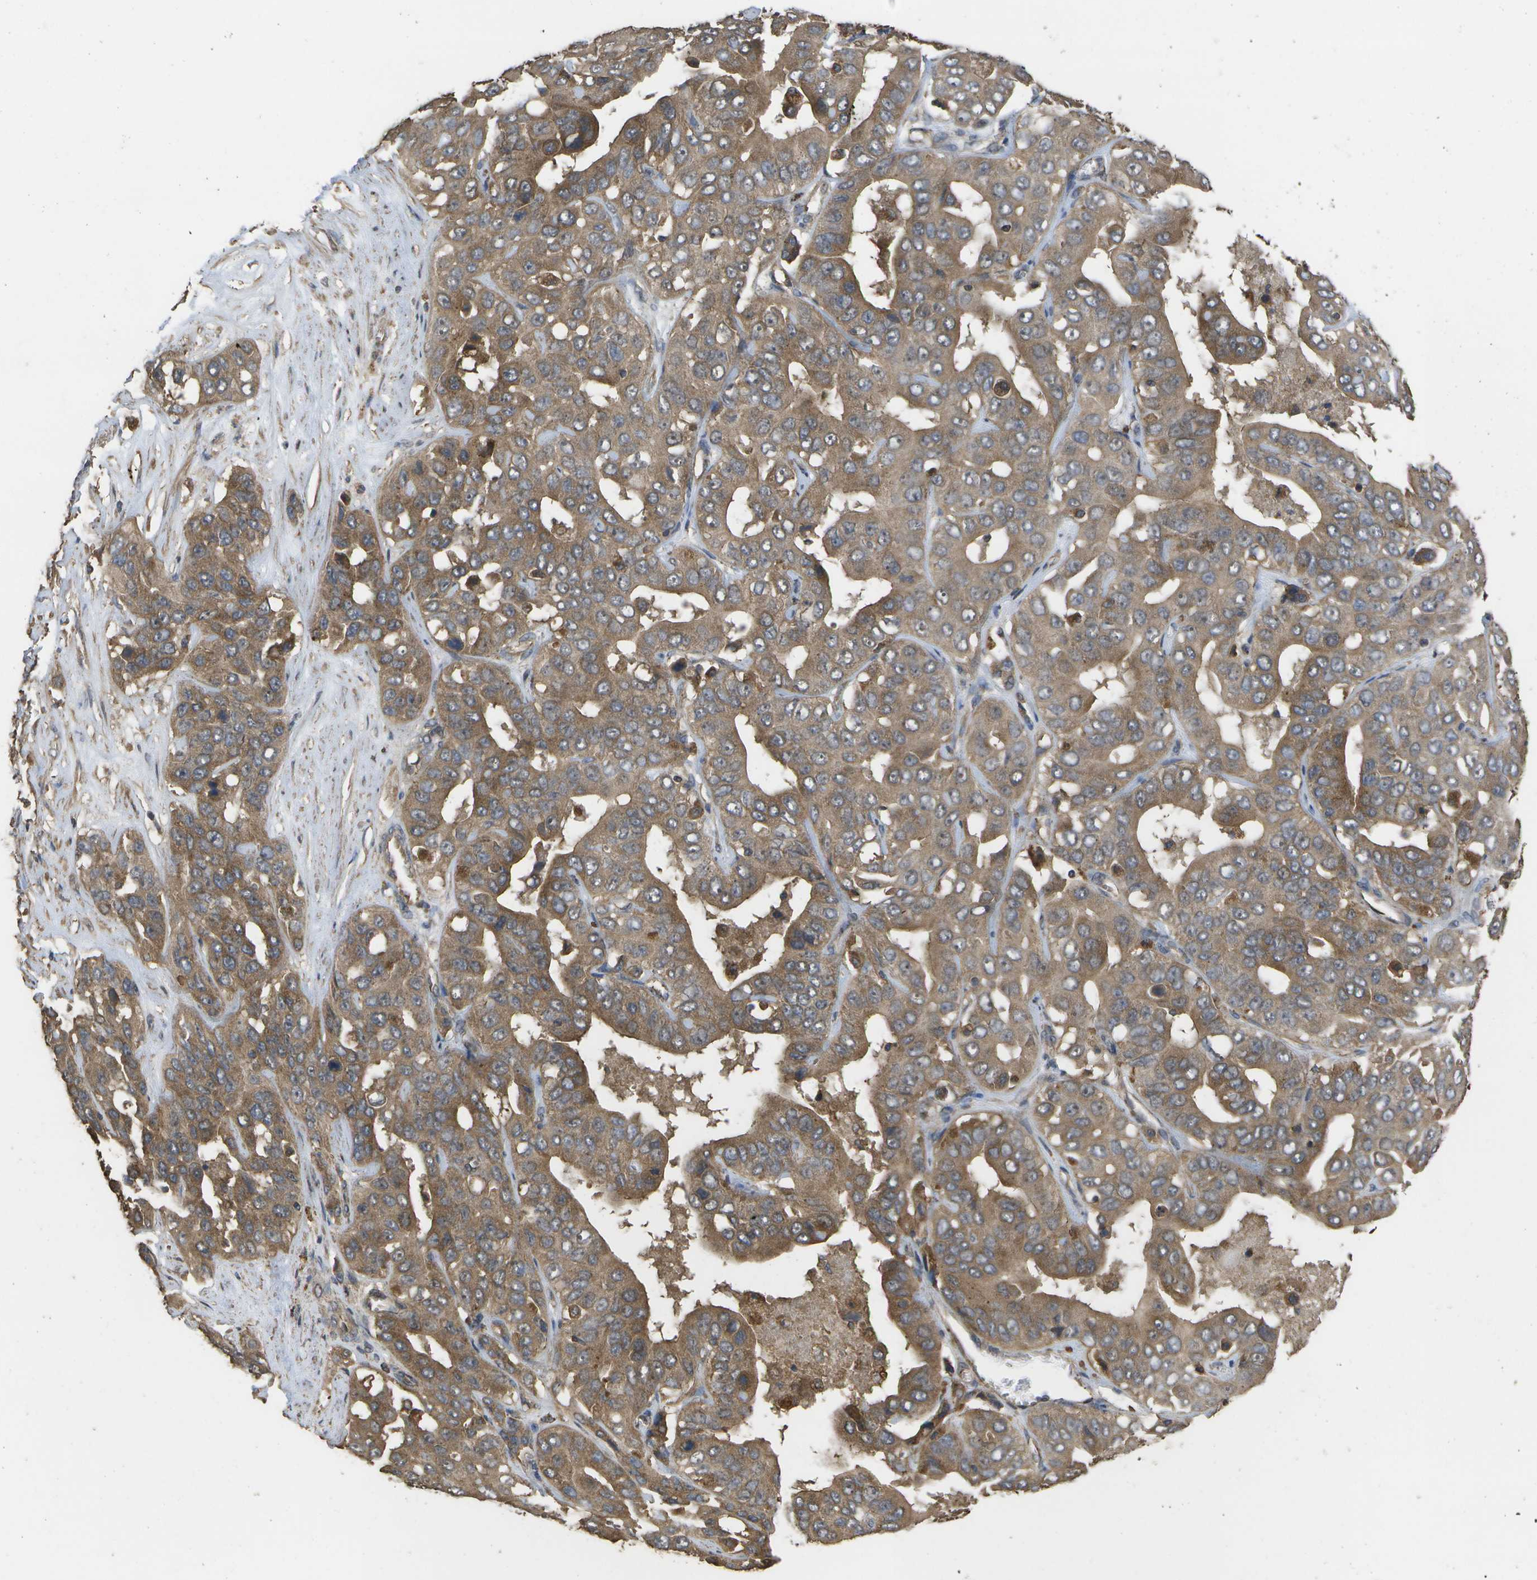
{"staining": {"intensity": "moderate", "quantity": ">75%", "location": "cytoplasmic/membranous"}, "tissue": "liver cancer", "cell_type": "Tumor cells", "image_type": "cancer", "snomed": [{"axis": "morphology", "description": "Cholangiocarcinoma"}, {"axis": "topography", "description": "Liver"}], "caption": "Liver cancer (cholangiocarcinoma) tissue shows moderate cytoplasmic/membranous expression in approximately >75% of tumor cells, visualized by immunohistochemistry. The staining was performed using DAB (3,3'-diaminobenzidine), with brown indicating positive protein expression. Nuclei are stained blue with hematoxylin.", "gene": "SACS", "patient": {"sex": "female", "age": 52}}